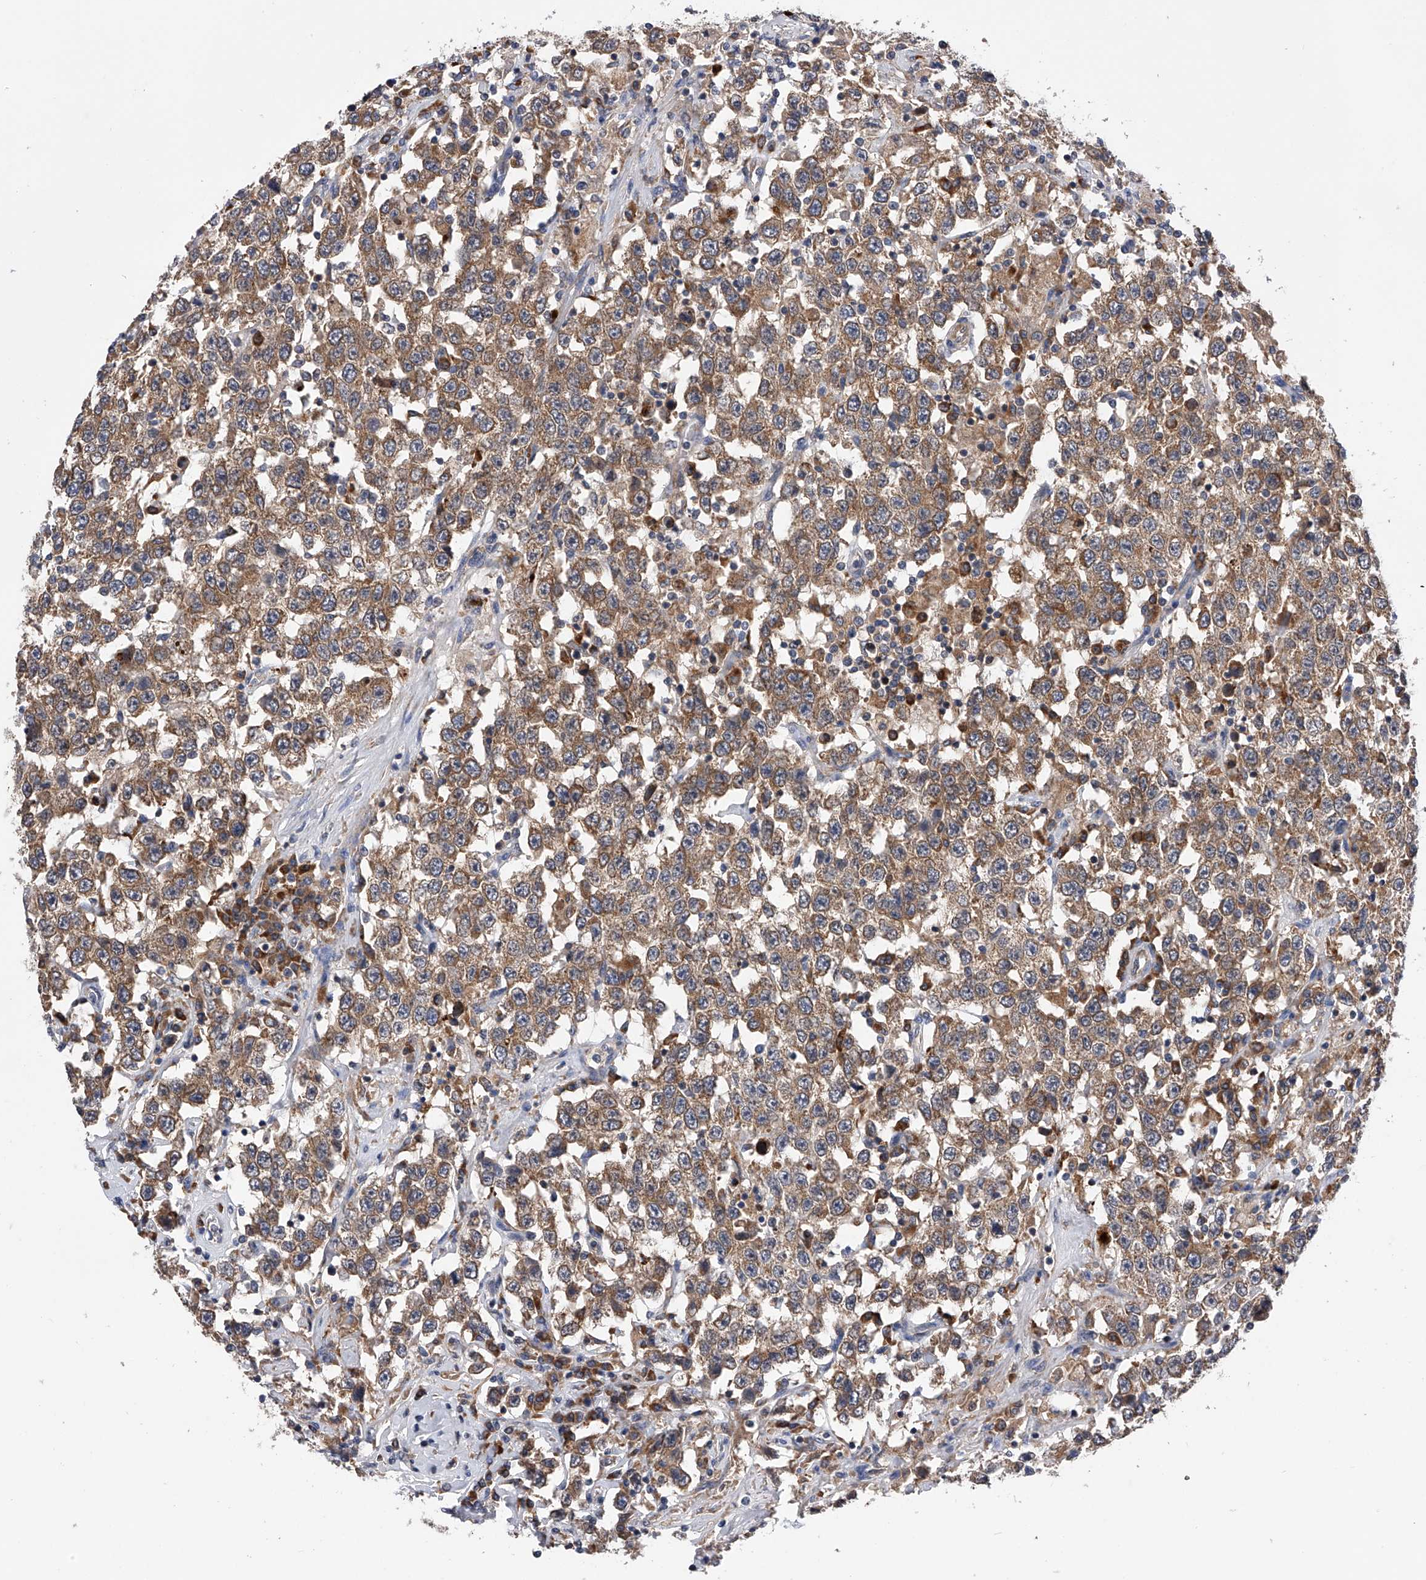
{"staining": {"intensity": "moderate", "quantity": ">75%", "location": "cytoplasmic/membranous"}, "tissue": "testis cancer", "cell_type": "Tumor cells", "image_type": "cancer", "snomed": [{"axis": "morphology", "description": "Seminoma, NOS"}, {"axis": "topography", "description": "Testis"}], "caption": "Immunohistochemical staining of human testis cancer (seminoma) reveals medium levels of moderate cytoplasmic/membranous protein expression in approximately >75% of tumor cells.", "gene": "SPOCK1", "patient": {"sex": "male", "age": 41}}